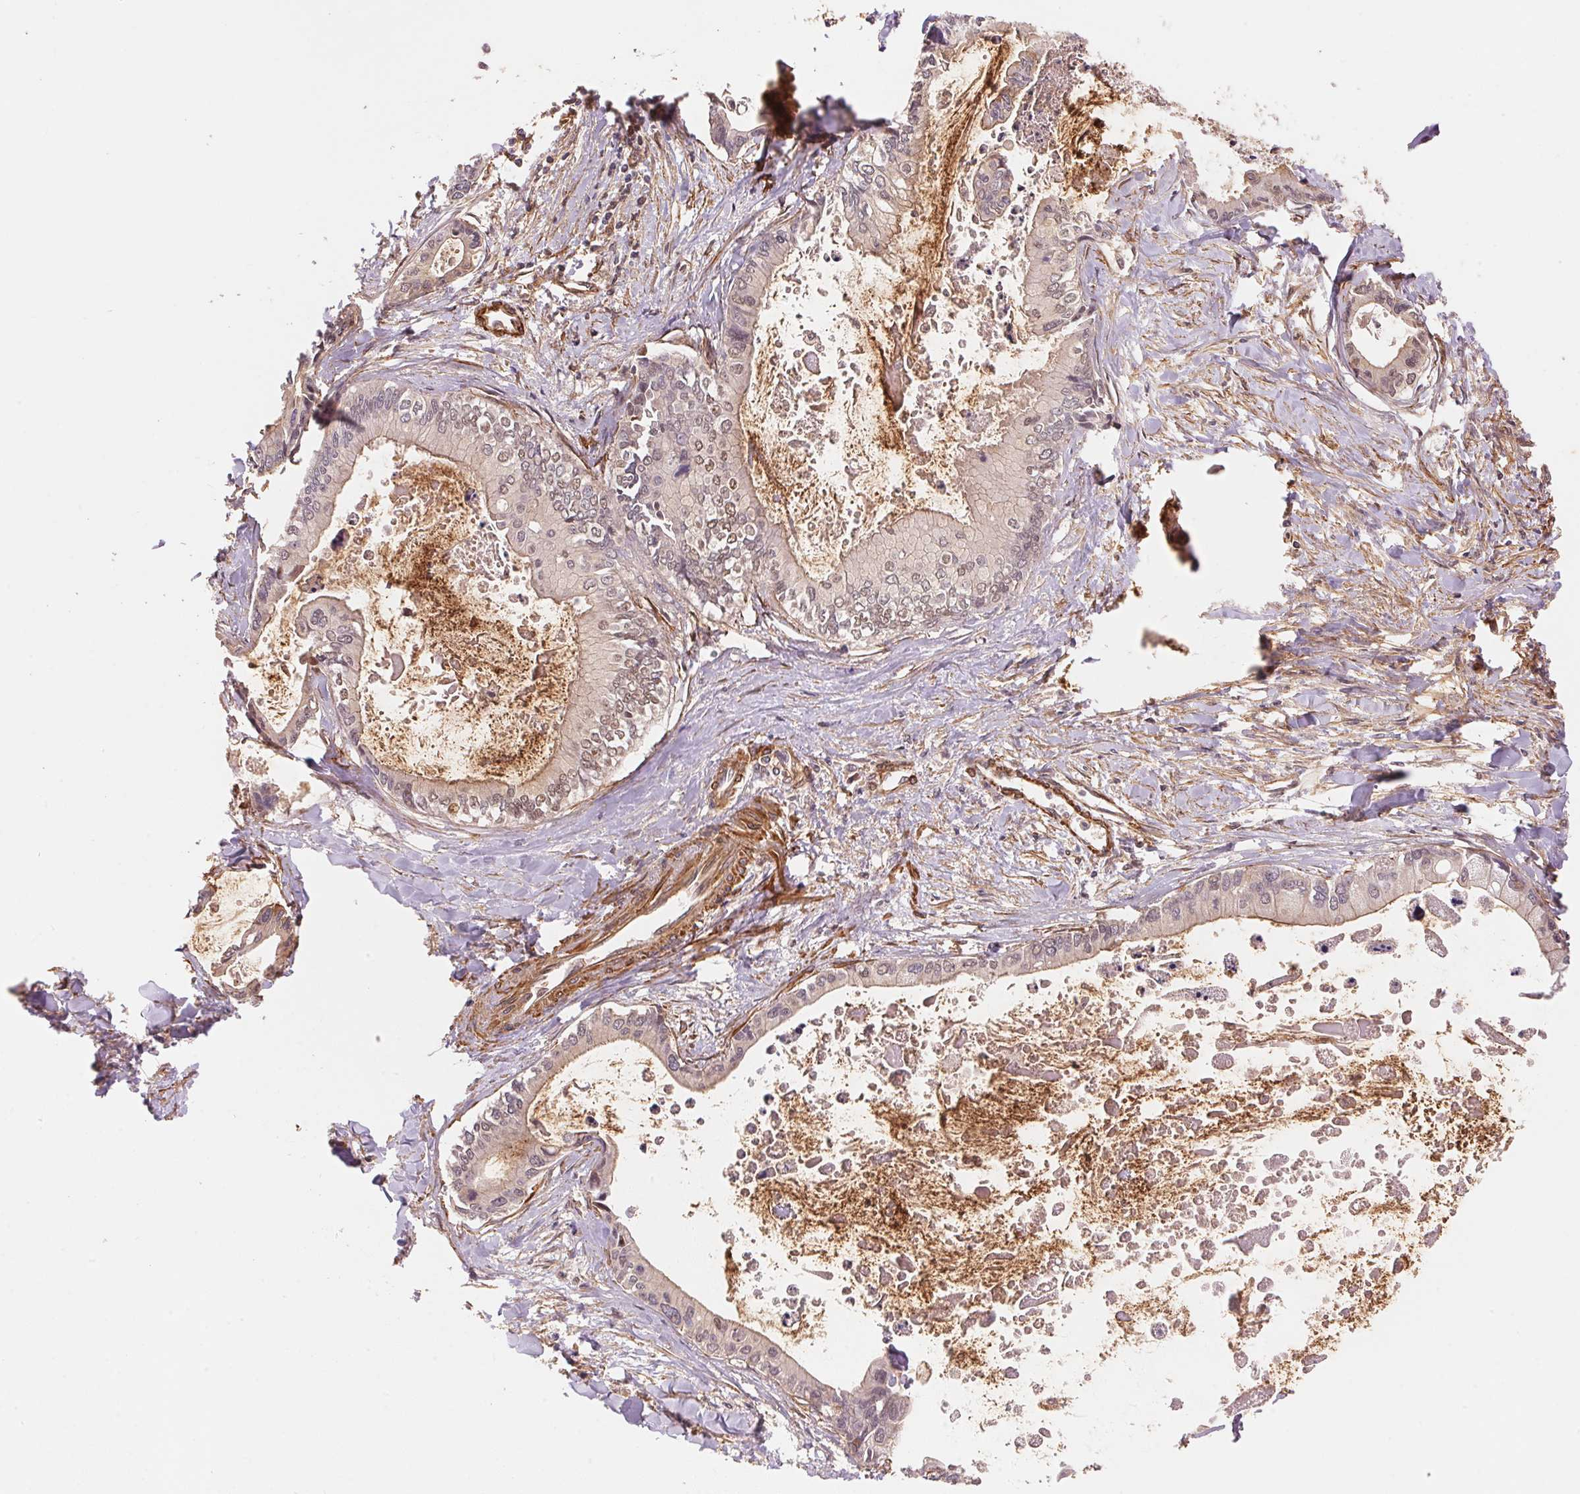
{"staining": {"intensity": "weak", "quantity": "<25%", "location": "nuclear"}, "tissue": "liver cancer", "cell_type": "Tumor cells", "image_type": "cancer", "snomed": [{"axis": "morphology", "description": "Cholangiocarcinoma"}, {"axis": "topography", "description": "Liver"}], "caption": "High power microscopy image of an immunohistochemistry (IHC) image of liver cholangiocarcinoma, revealing no significant expression in tumor cells. The staining was performed using DAB to visualize the protein expression in brown, while the nuclei were stained in blue with hematoxylin (Magnification: 20x).", "gene": "TNIP2", "patient": {"sex": "male", "age": 66}}